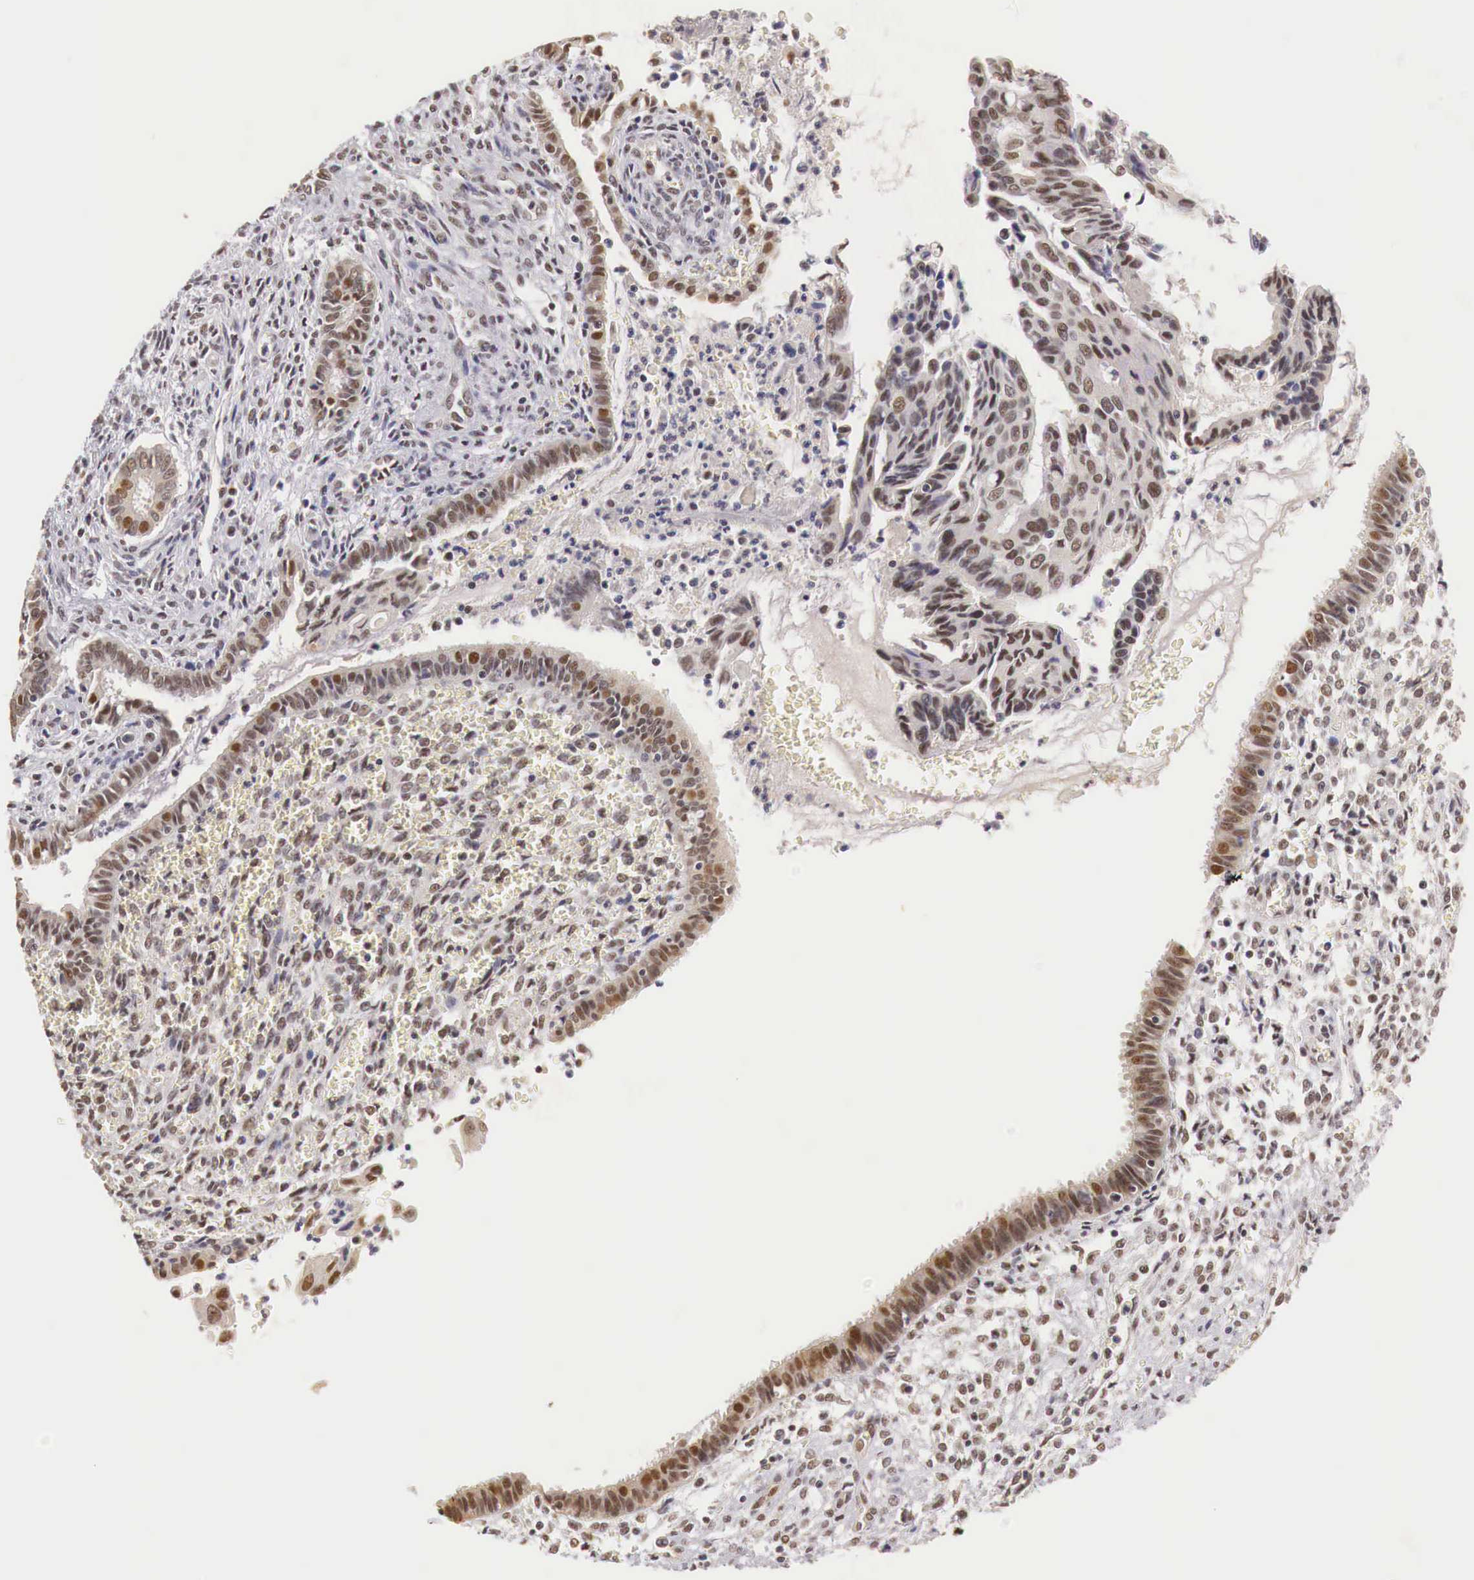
{"staining": {"intensity": "weak", "quantity": ">75%", "location": "cytoplasmic/membranous,nuclear"}, "tissue": "cervical cancer", "cell_type": "Tumor cells", "image_type": "cancer", "snomed": [{"axis": "morphology", "description": "Normal tissue, NOS"}, {"axis": "morphology", "description": "Adenocarcinoma, NOS"}, {"axis": "topography", "description": "Cervix"}], "caption": "Brown immunohistochemical staining in human cervical cancer shows weak cytoplasmic/membranous and nuclear positivity in approximately >75% of tumor cells.", "gene": "GPKOW", "patient": {"sex": "female", "age": 34}}